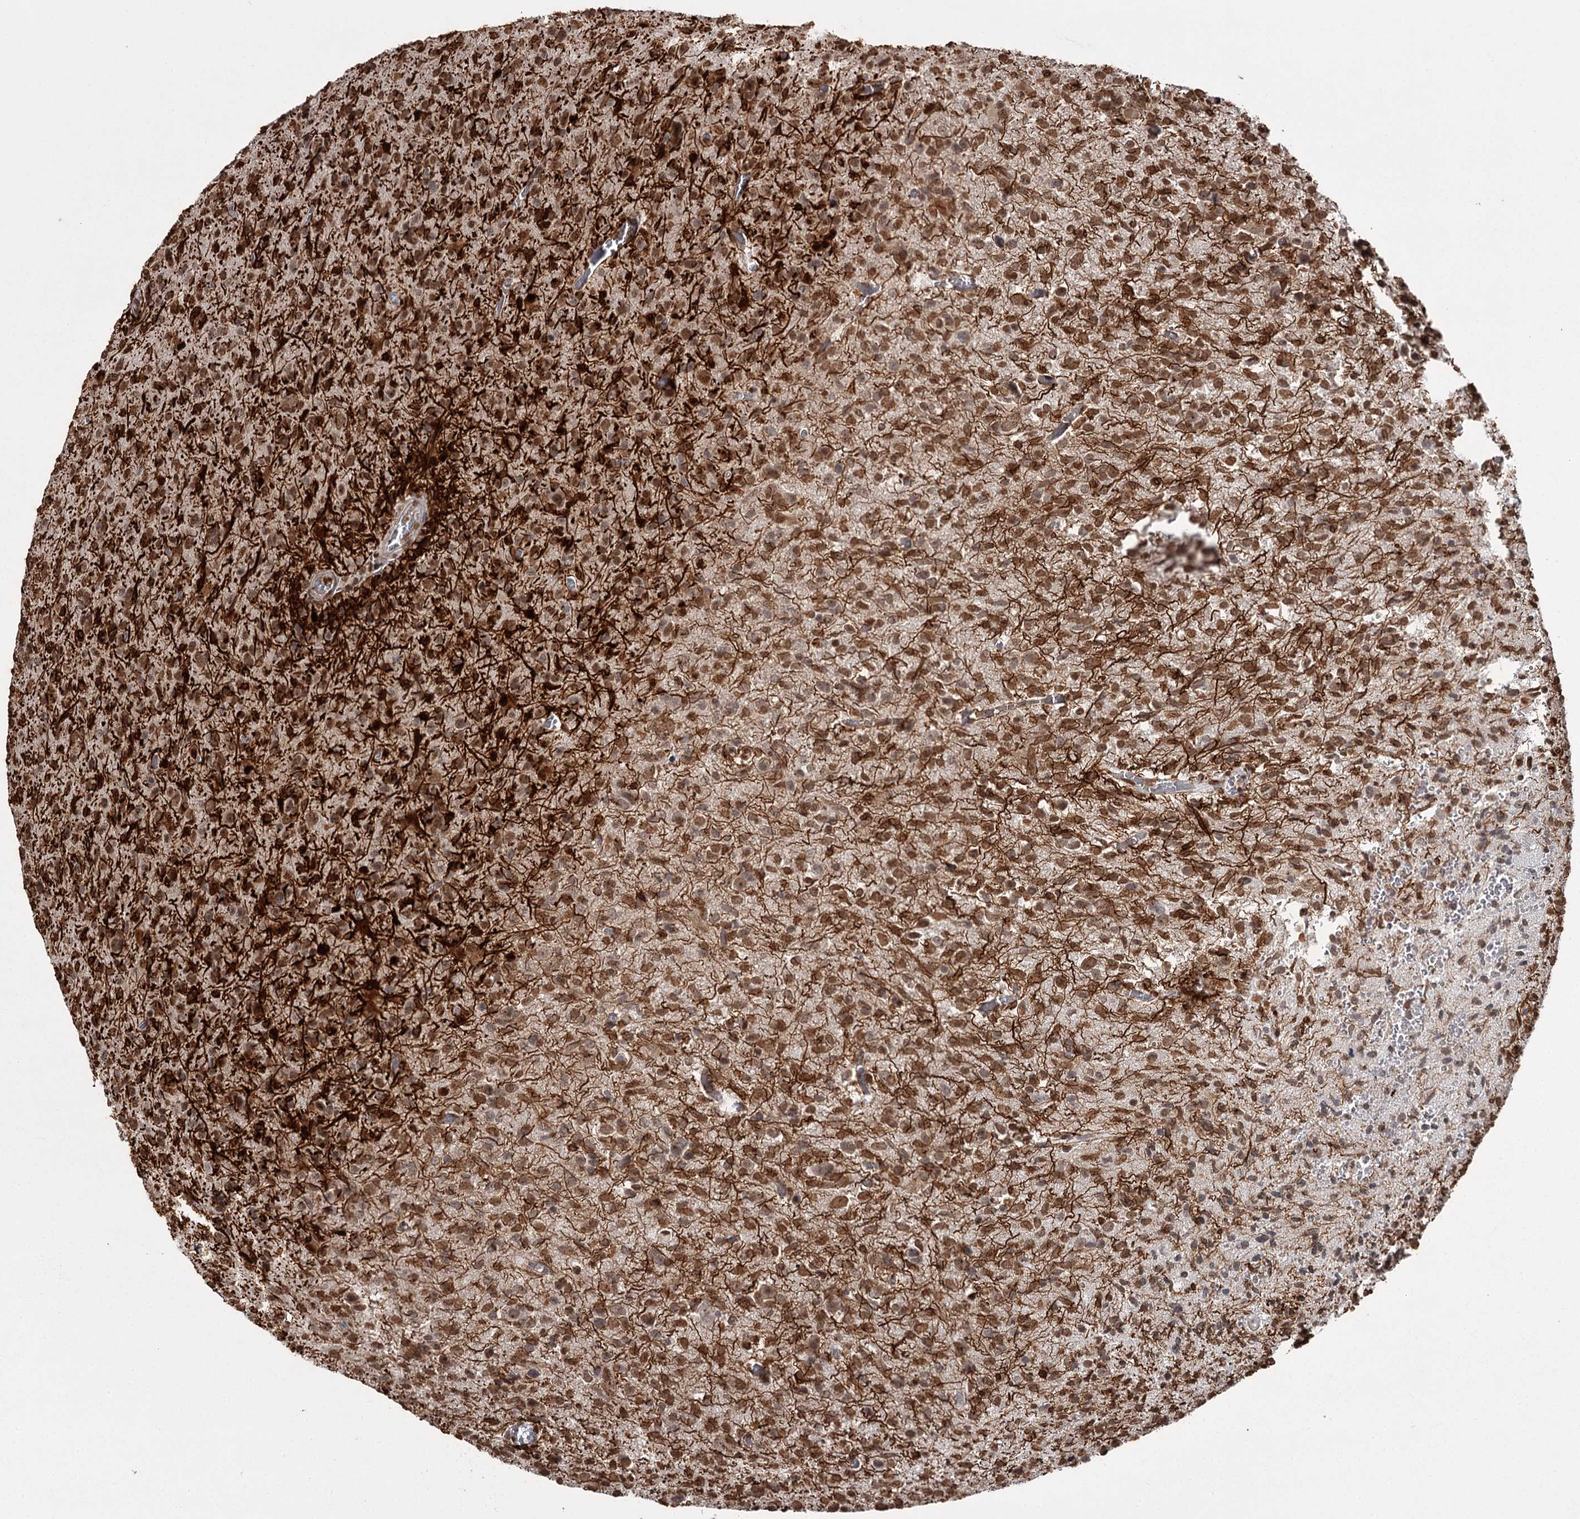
{"staining": {"intensity": "strong", "quantity": ">75%", "location": "nuclear"}, "tissue": "glioma", "cell_type": "Tumor cells", "image_type": "cancer", "snomed": [{"axis": "morphology", "description": "Glioma, malignant, High grade"}, {"axis": "topography", "description": "Brain"}], "caption": "Immunohistochemical staining of human malignant glioma (high-grade) demonstrates high levels of strong nuclear positivity in about >75% of tumor cells.", "gene": "THYN1", "patient": {"sex": "female", "age": 57}}